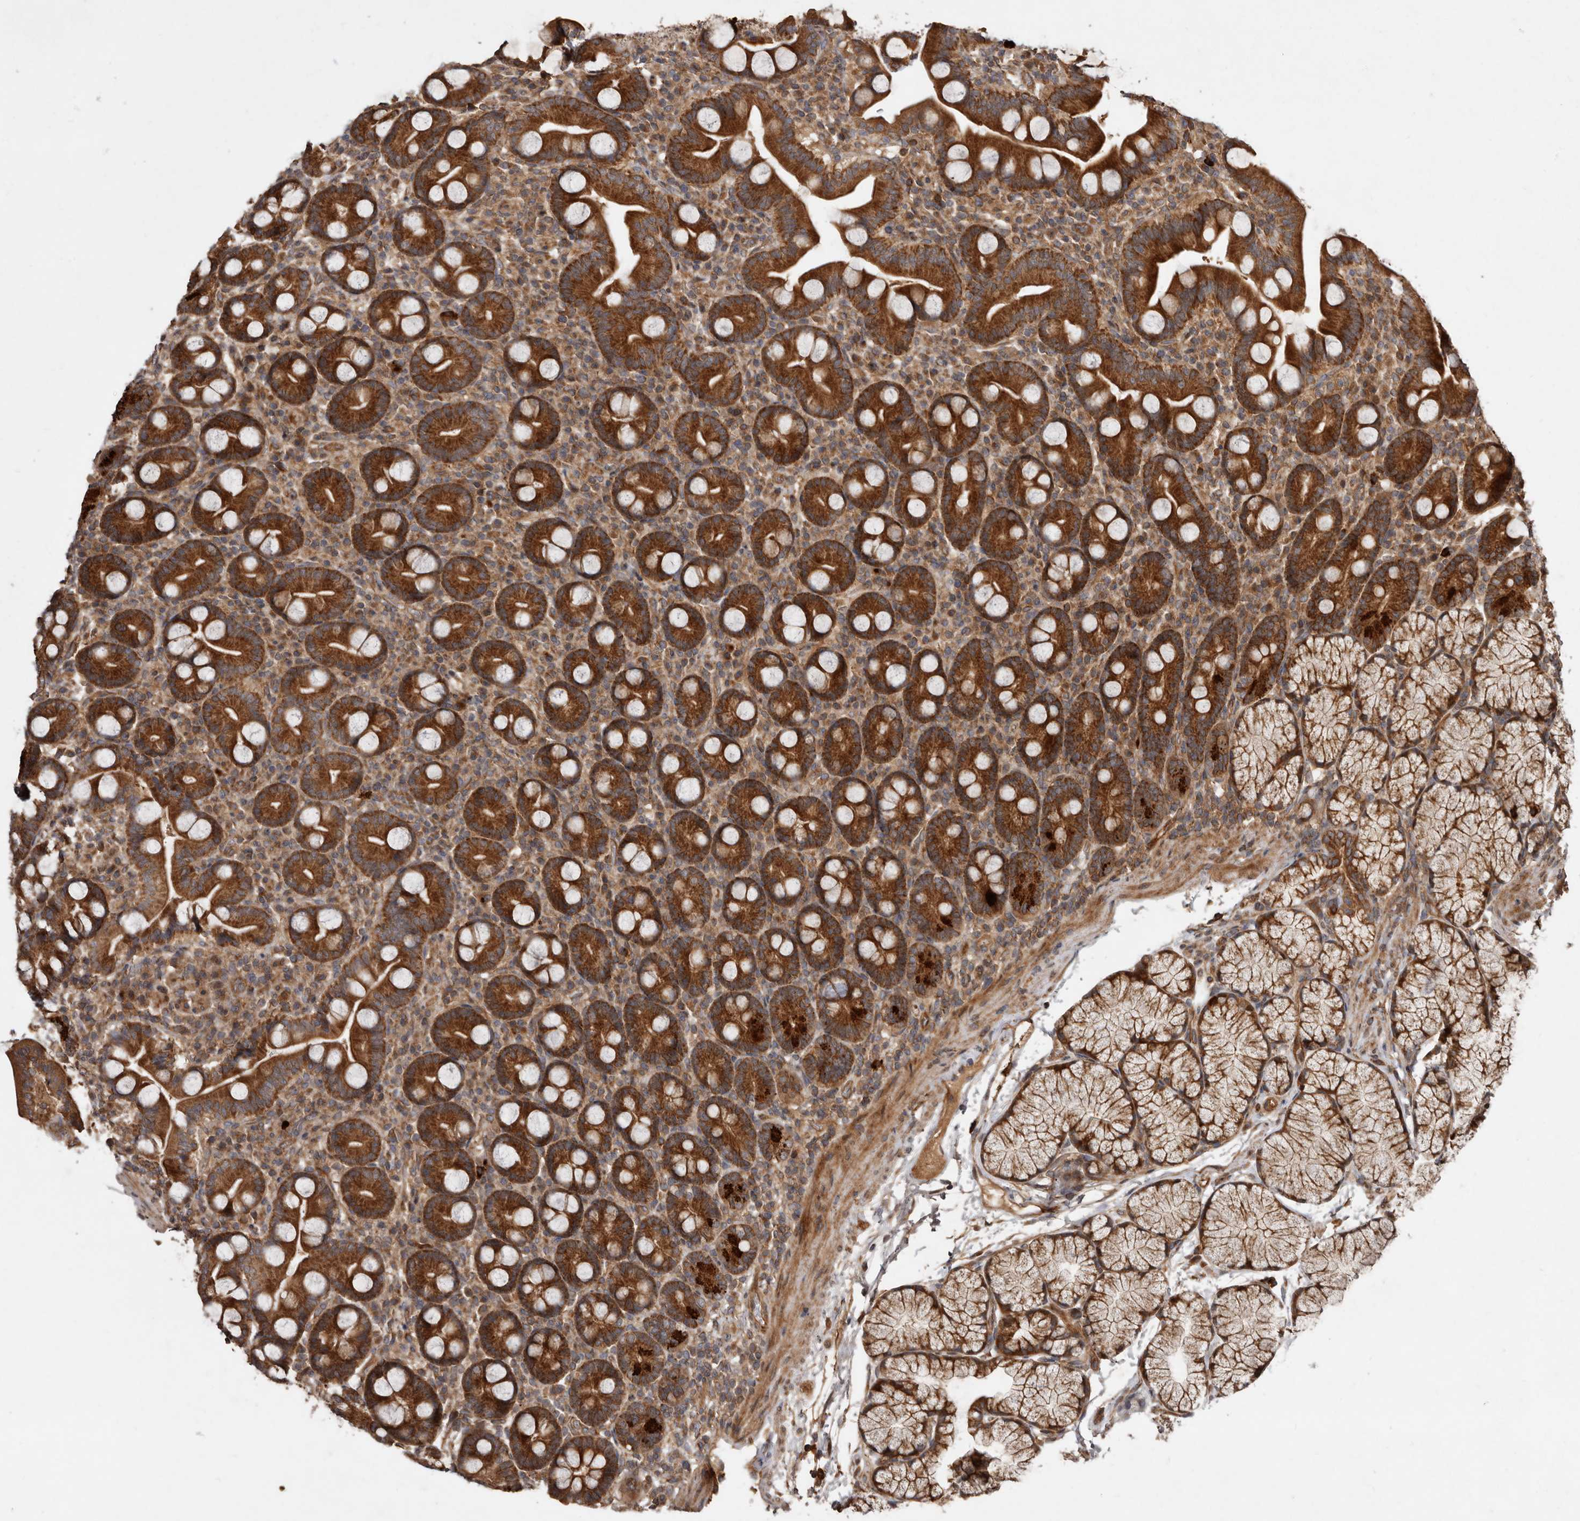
{"staining": {"intensity": "strong", "quantity": ">75%", "location": "cytoplasmic/membranous"}, "tissue": "duodenum", "cell_type": "Glandular cells", "image_type": "normal", "snomed": [{"axis": "morphology", "description": "Normal tissue, NOS"}, {"axis": "topography", "description": "Duodenum"}], "caption": "The histopathology image demonstrates a brown stain indicating the presence of a protein in the cytoplasmic/membranous of glandular cells in duodenum.", "gene": "STK36", "patient": {"sex": "male", "age": 35}}